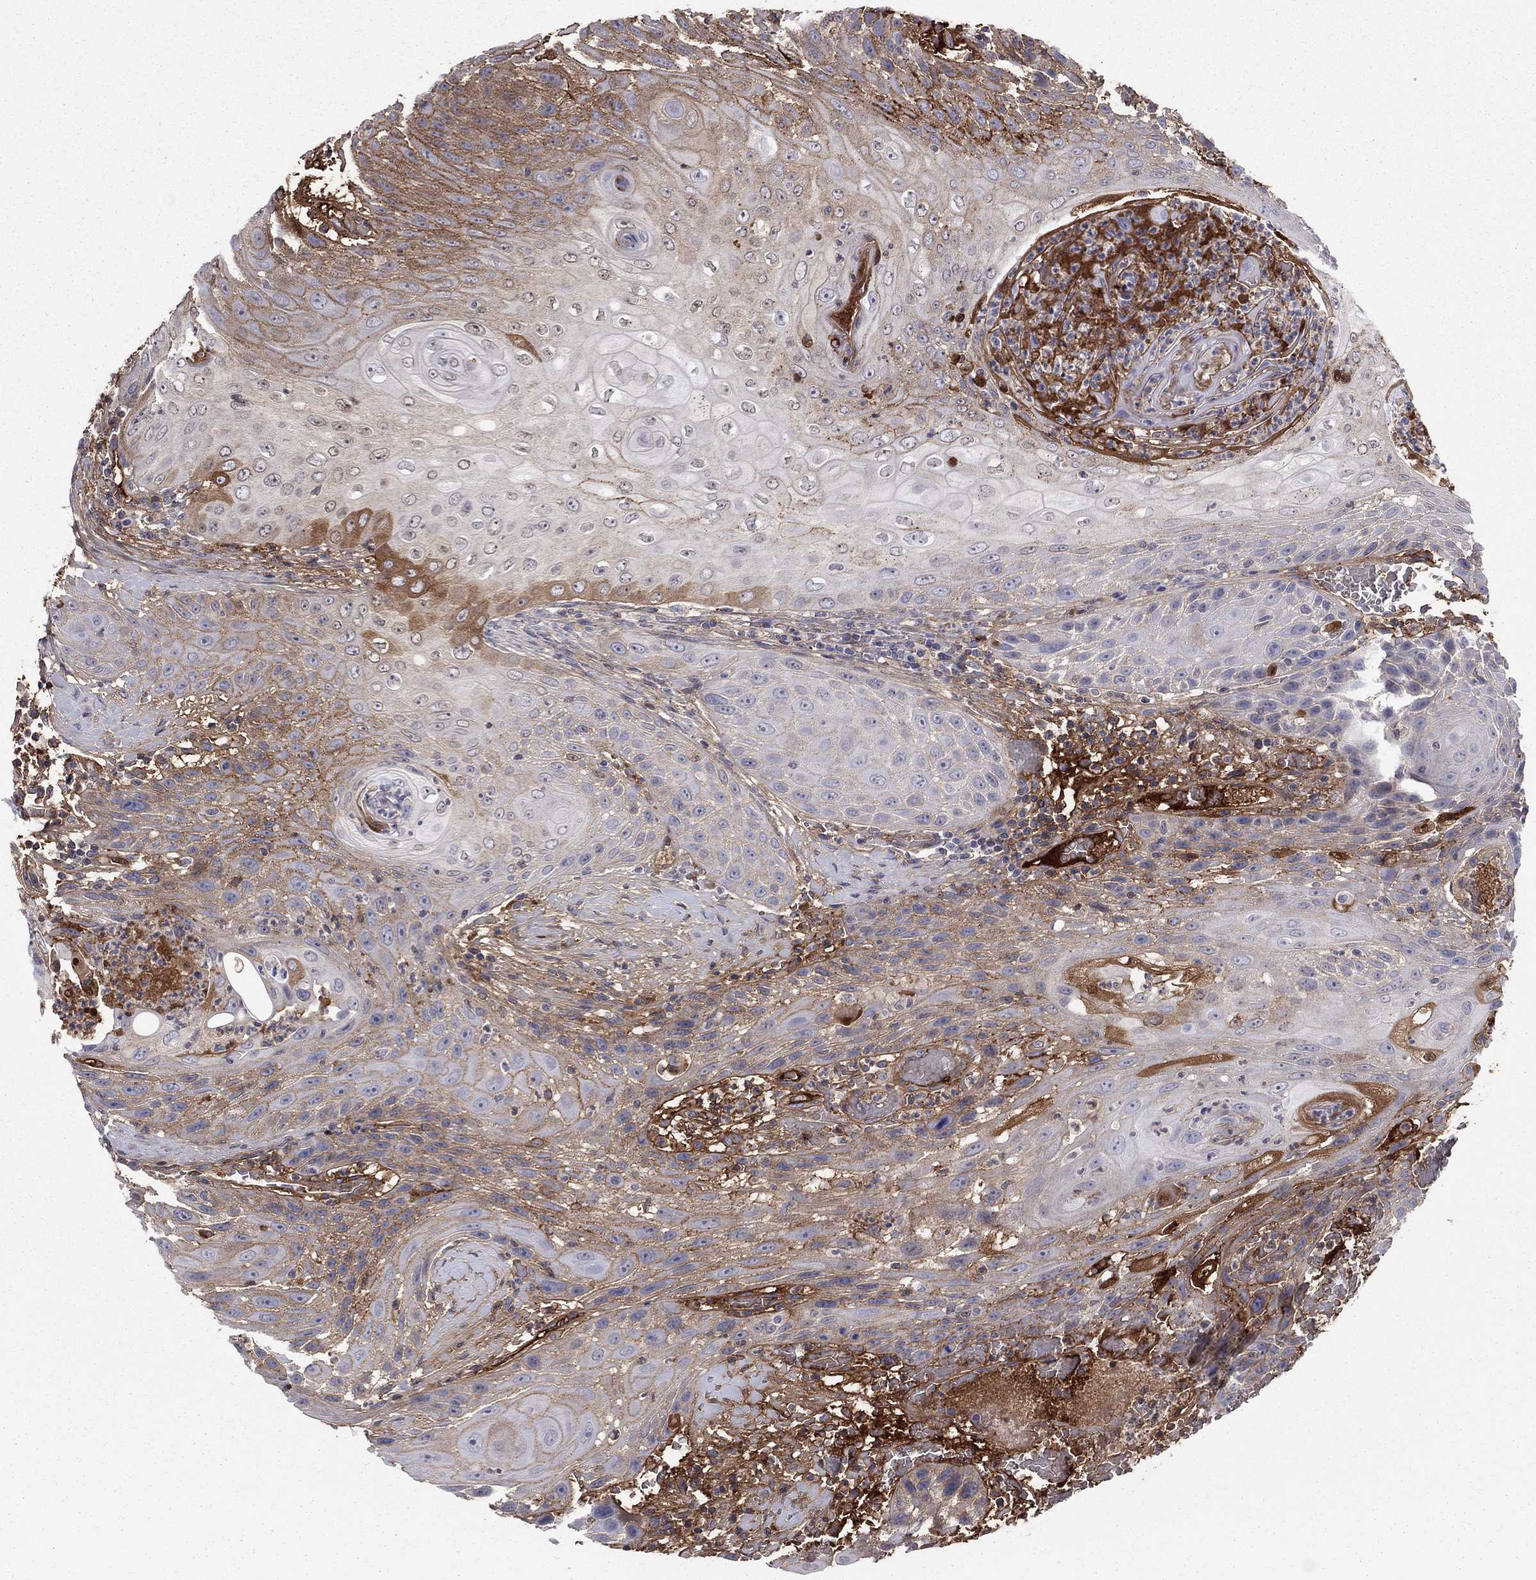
{"staining": {"intensity": "moderate", "quantity": "25%-75%", "location": "cytoplasmic/membranous"}, "tissue": "head and neck cancer", "cell_type": "Tumor cells", "image_type": "cancer", "snomed": [{"axis": "morphology", "description": "Squamous cell carcinoma, NOS"}, {"axis": "topography", "description": "Head-Neck"}], "caption": "Human squamous cell carcinoma (head and neck) stained with a protein marker exhibits moderate staining in tumor cells.", "gene": "HPX", "patient": {"sex": "male", "age": 69}}